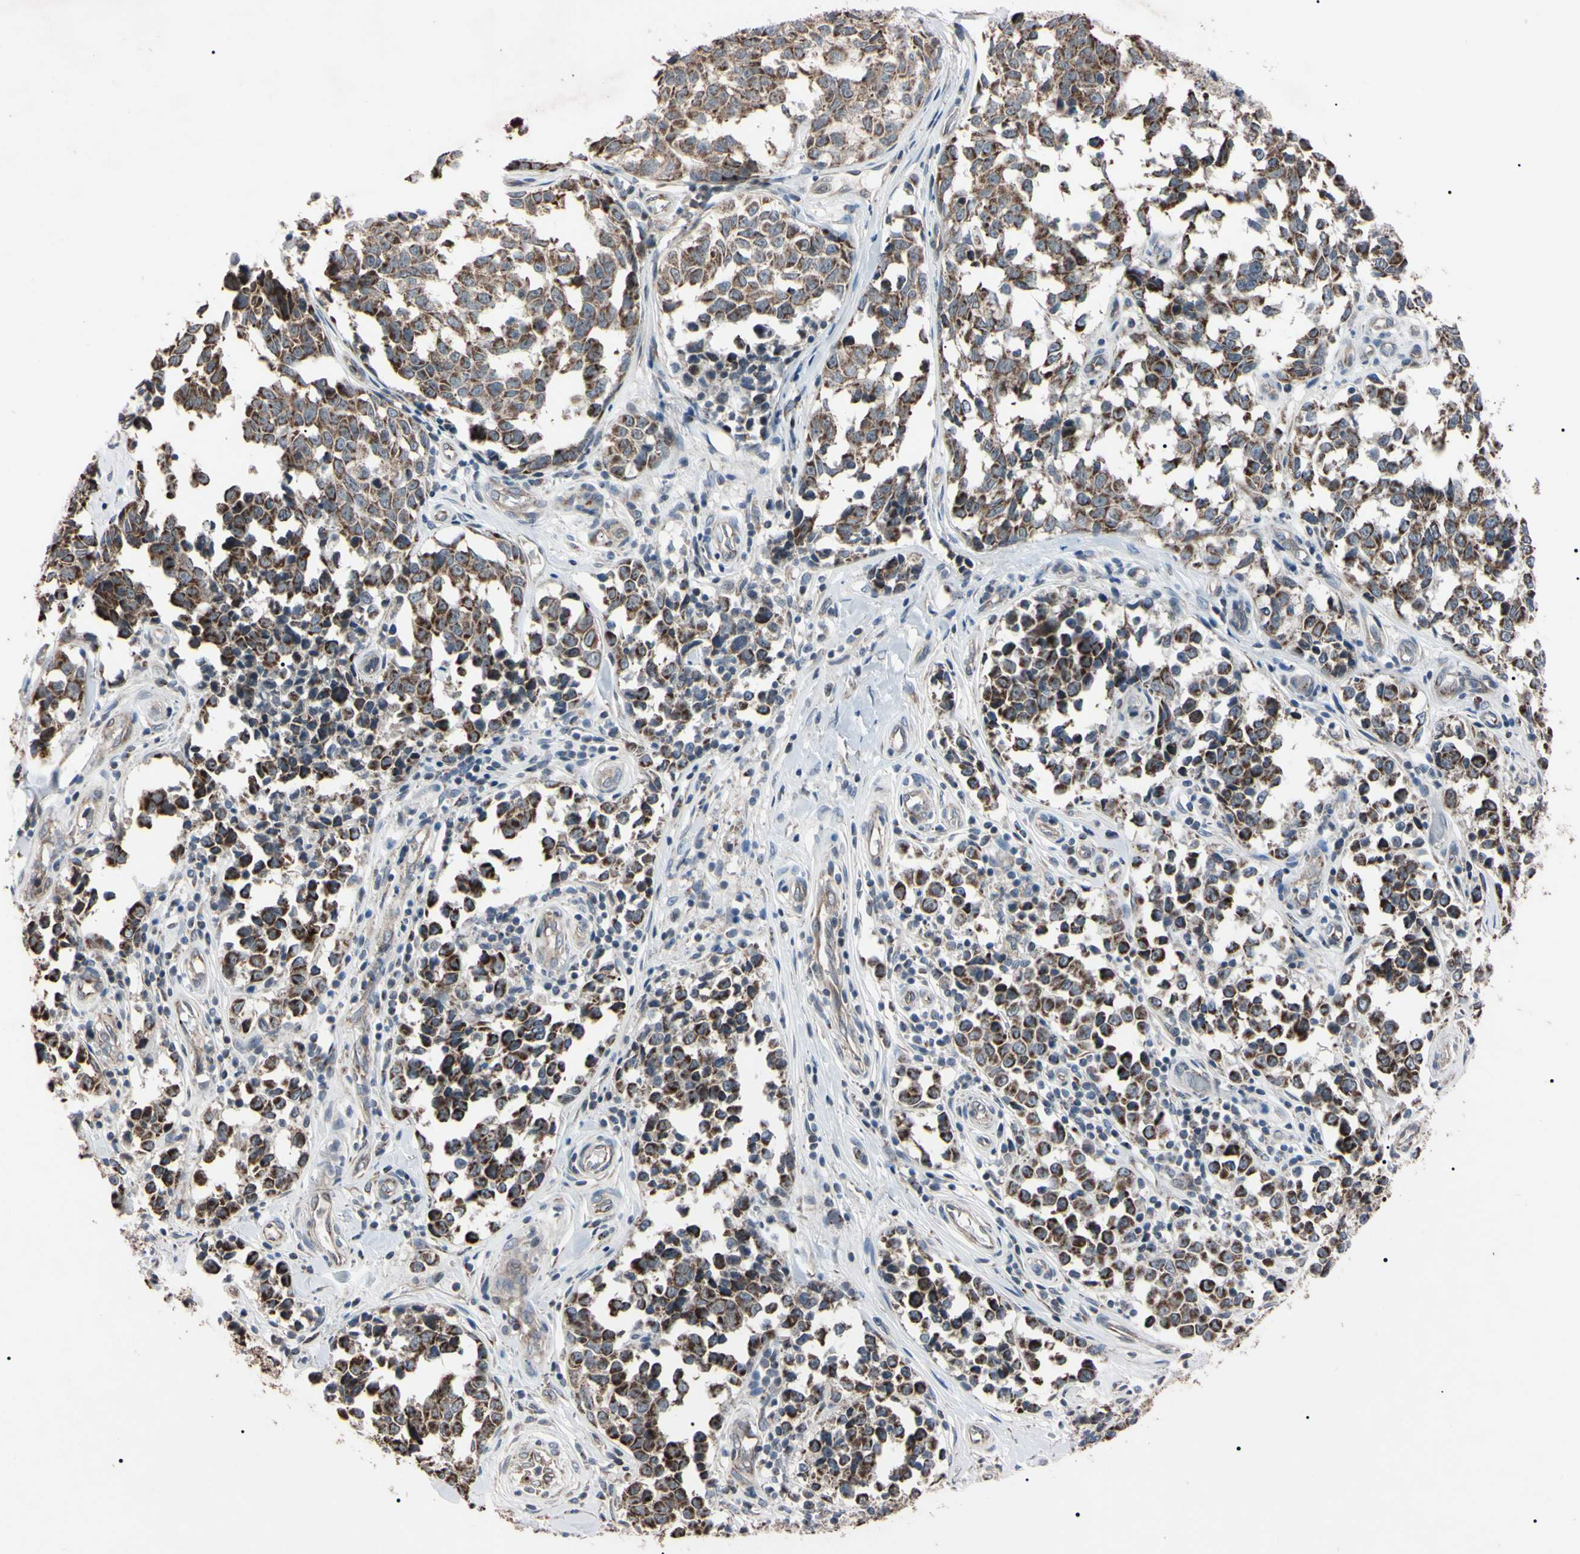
{"staining": {"intensity": "weak", "quantity": "25%-75%", "location": "cytoplasmic/membranous"}, "tissue": "melanoma", "cell_type": "Tumor cells", "image_type": "cancer", "snomed": [{"axis": "morphology", "description": "Malignant melanoma, NOS"}, {"axis": "topography", "description": "Skin"}], "caption": "IHC staining of malignant melanoma, which exhibits low levels of weak cytoplasmic/membranous staining in about 25%-75% of tumor cells indicating weak cytoplasmic/membranous protein expression. The staining was performed using DAB (3,3'-diaminobenzidine) (brown) for protein detection and nuclei were counterstained in hematoxylin (blue).", "gene": "TNFRSF1A", "patient": {"sex": "female", "age": 64}}